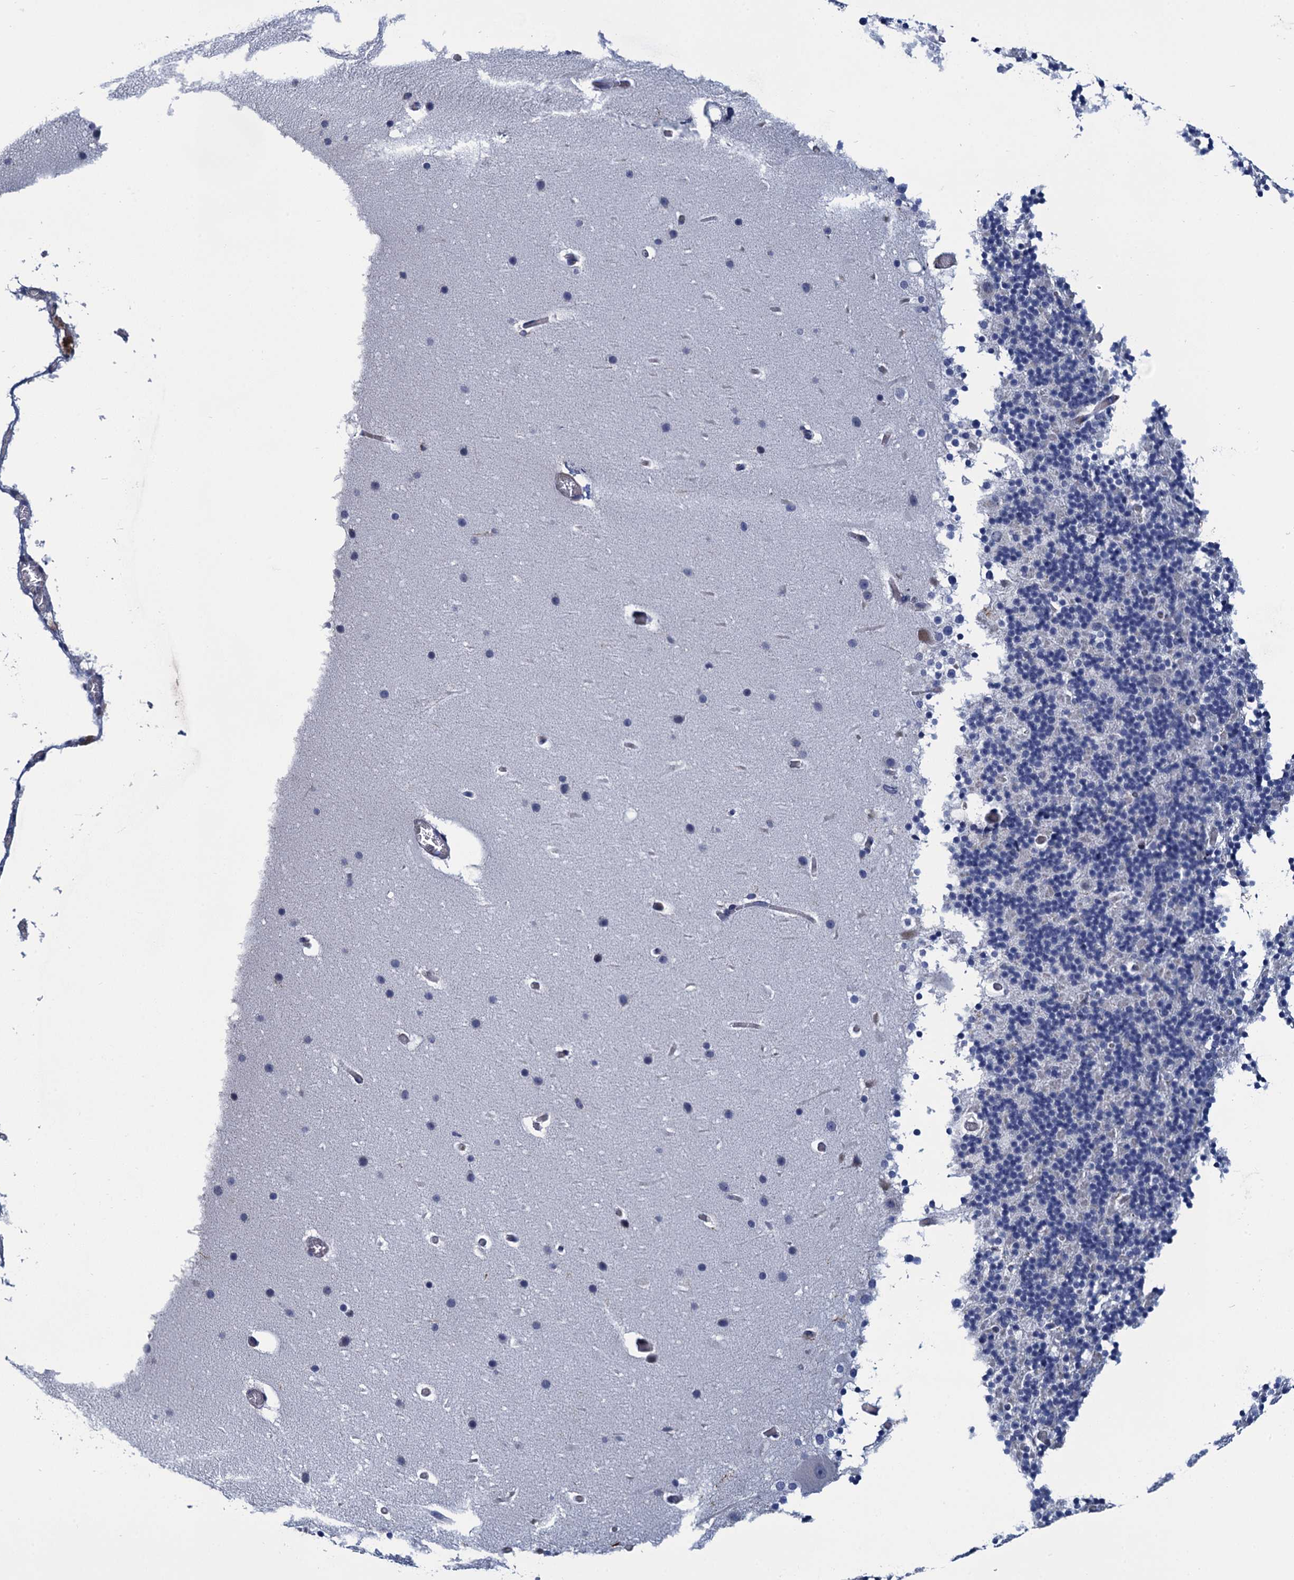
{"staining": {"intensity": "negative", "quantity": "none", "location": "none"}, "tissue": "cerebellum", "cell_type": "Cells in granular layer", "image_type": "normal", "snomed": [{"axis": "morphology", "description": "Normal tissue, NOS"}, {"axis": "topography", "description": "Cerebellum"}], "caption": "Immunohistochemical staining of benign cerebellum exhibits no significant staining in cells in granular layer. (DAB (3,3'-diaminobenzidine) immunohistochemistry (IHC) with hematoxylin counter stain).", "gene": "DNHD1", "patient": {"sex": "male", "age": 57}}